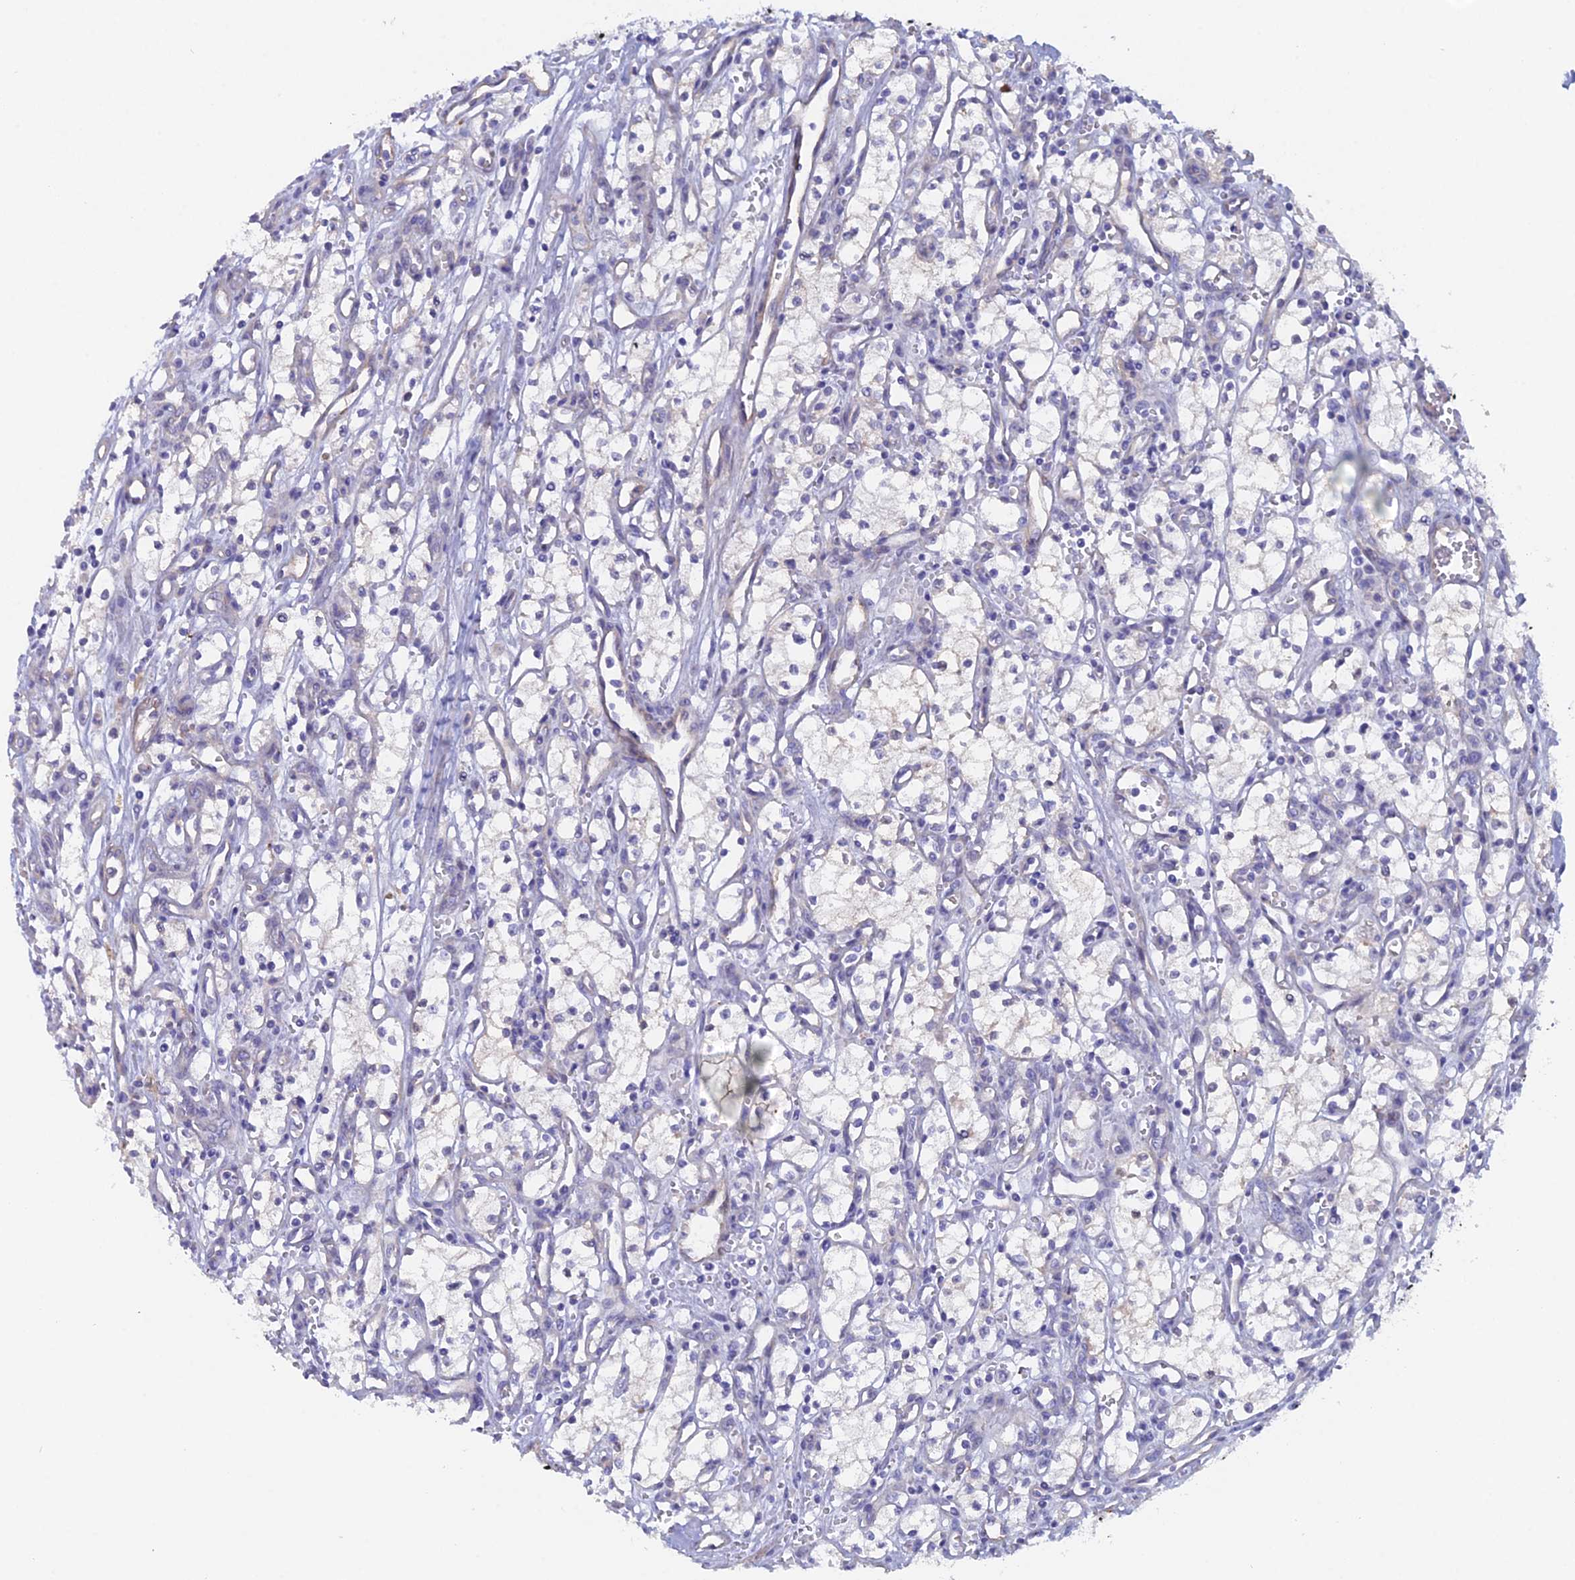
{"staining": {"intensity": "negative", "quantity": "none", "location": "none"}, "tissue": "renal cancer", "cell_type": "Tumor cells", "image_type": "cancer", "snomed": [{"axis": "morphology", "description": "Adenocarcinoma, NOS"}, {"axis": "topography", "description": "Kidney"}], "caption": "IHC photomicrograph of adenocarcinoma (renal) stained for a protein (brown), which displays no expression in tumor cells.", "gene": "FZR1", "patient": {"sex": "male", "age": 59}}